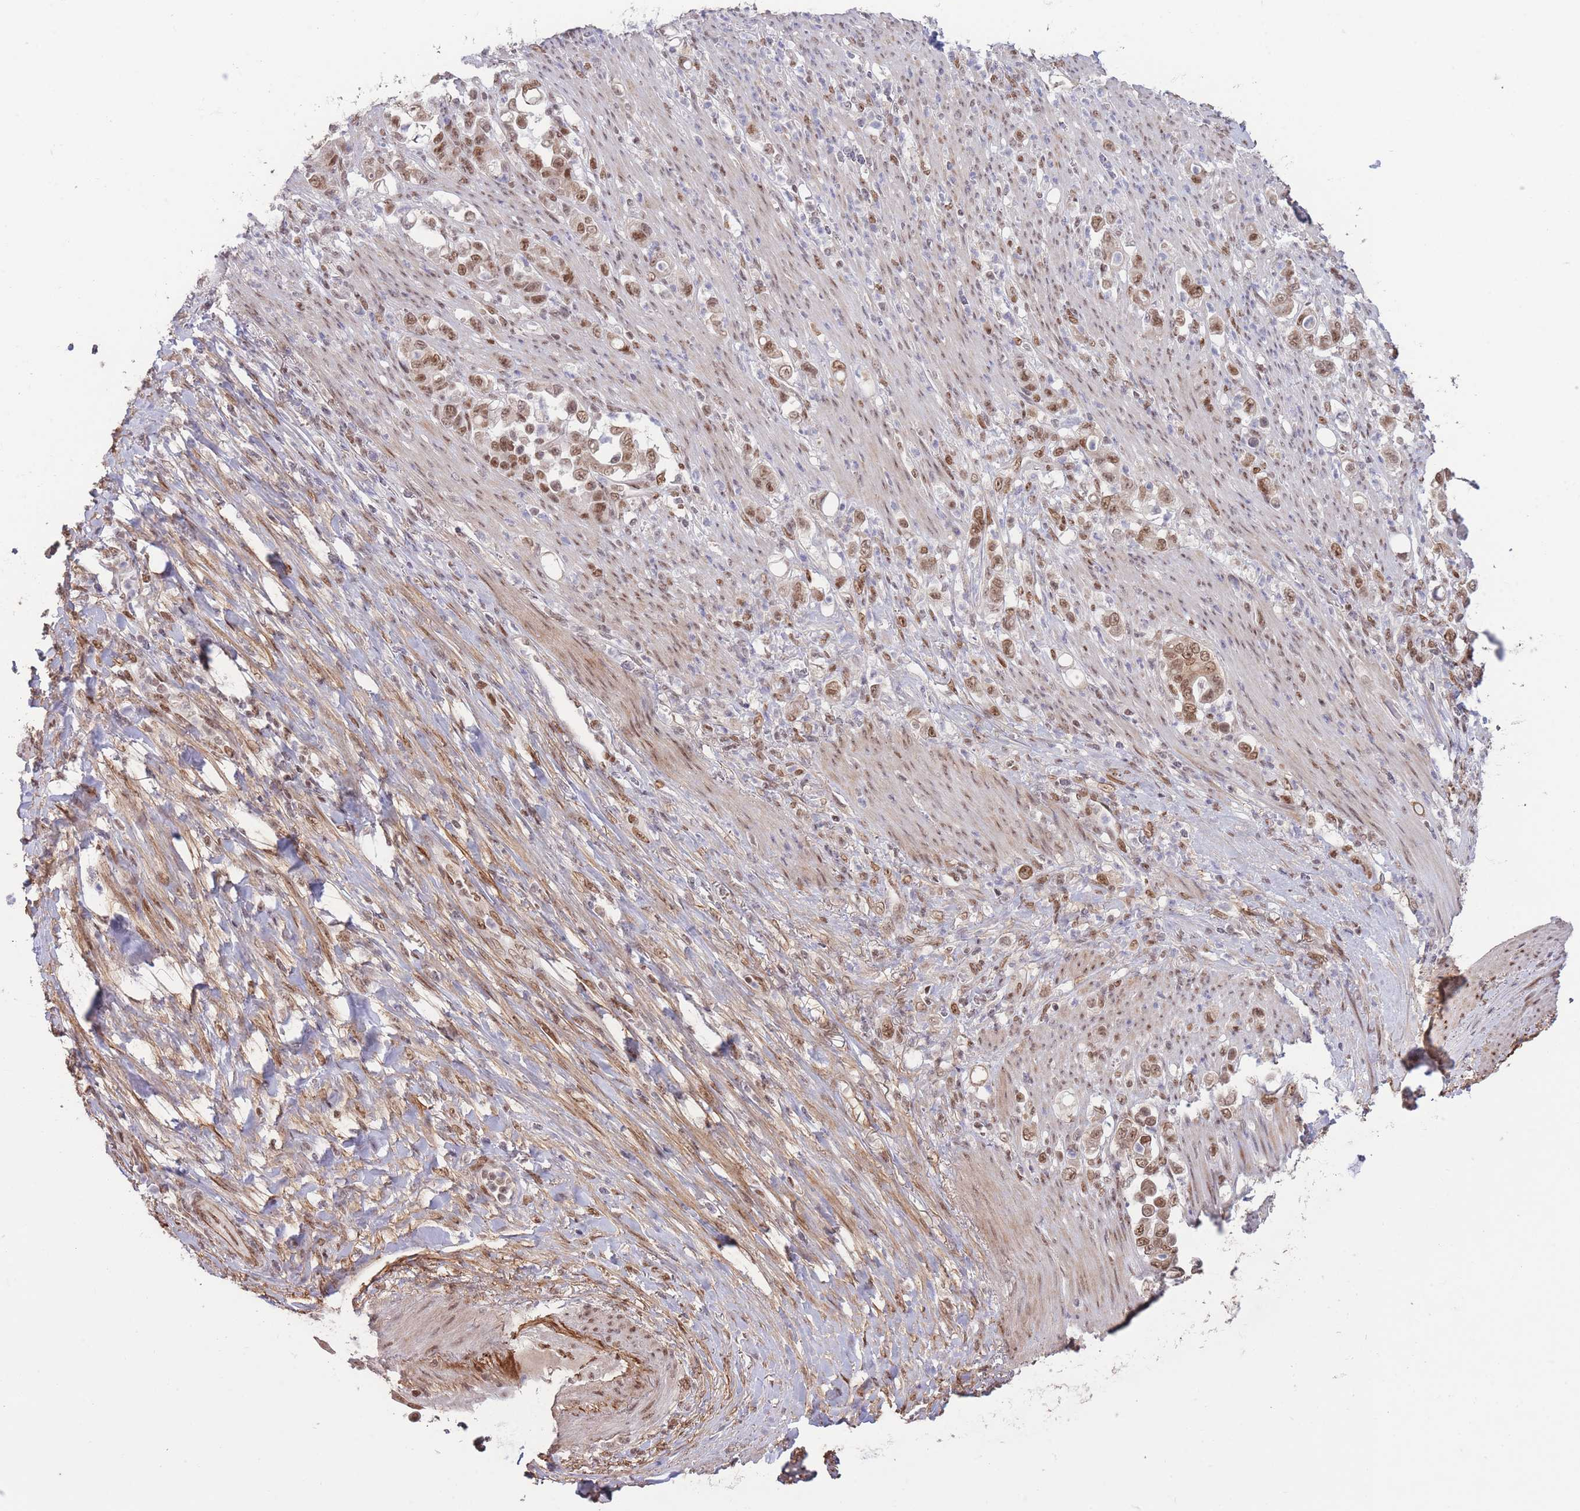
{"staining": {"intensity": "moderate", "quantity": ">75%", "location": "nuclear"}, "tissue": "stomach cancer", "cell_type": "Tumor cells", "image_type": "cancer", "snomed": [{"axis": "morphology", "description": "Normal tissue, NOS"}, {"axis": "morphology", "description": "Adenocarcinoma, NOS"}, {"axis": "topography", "description": "Stomach"}], "caption": "Human adenocarcinoma (stomach) stained with a brown dye shows moderate nuclear positive positivity in about >75% of tumor cells.", "gene": "CARD8", "patient": {"sex": "female", "age": 79}}